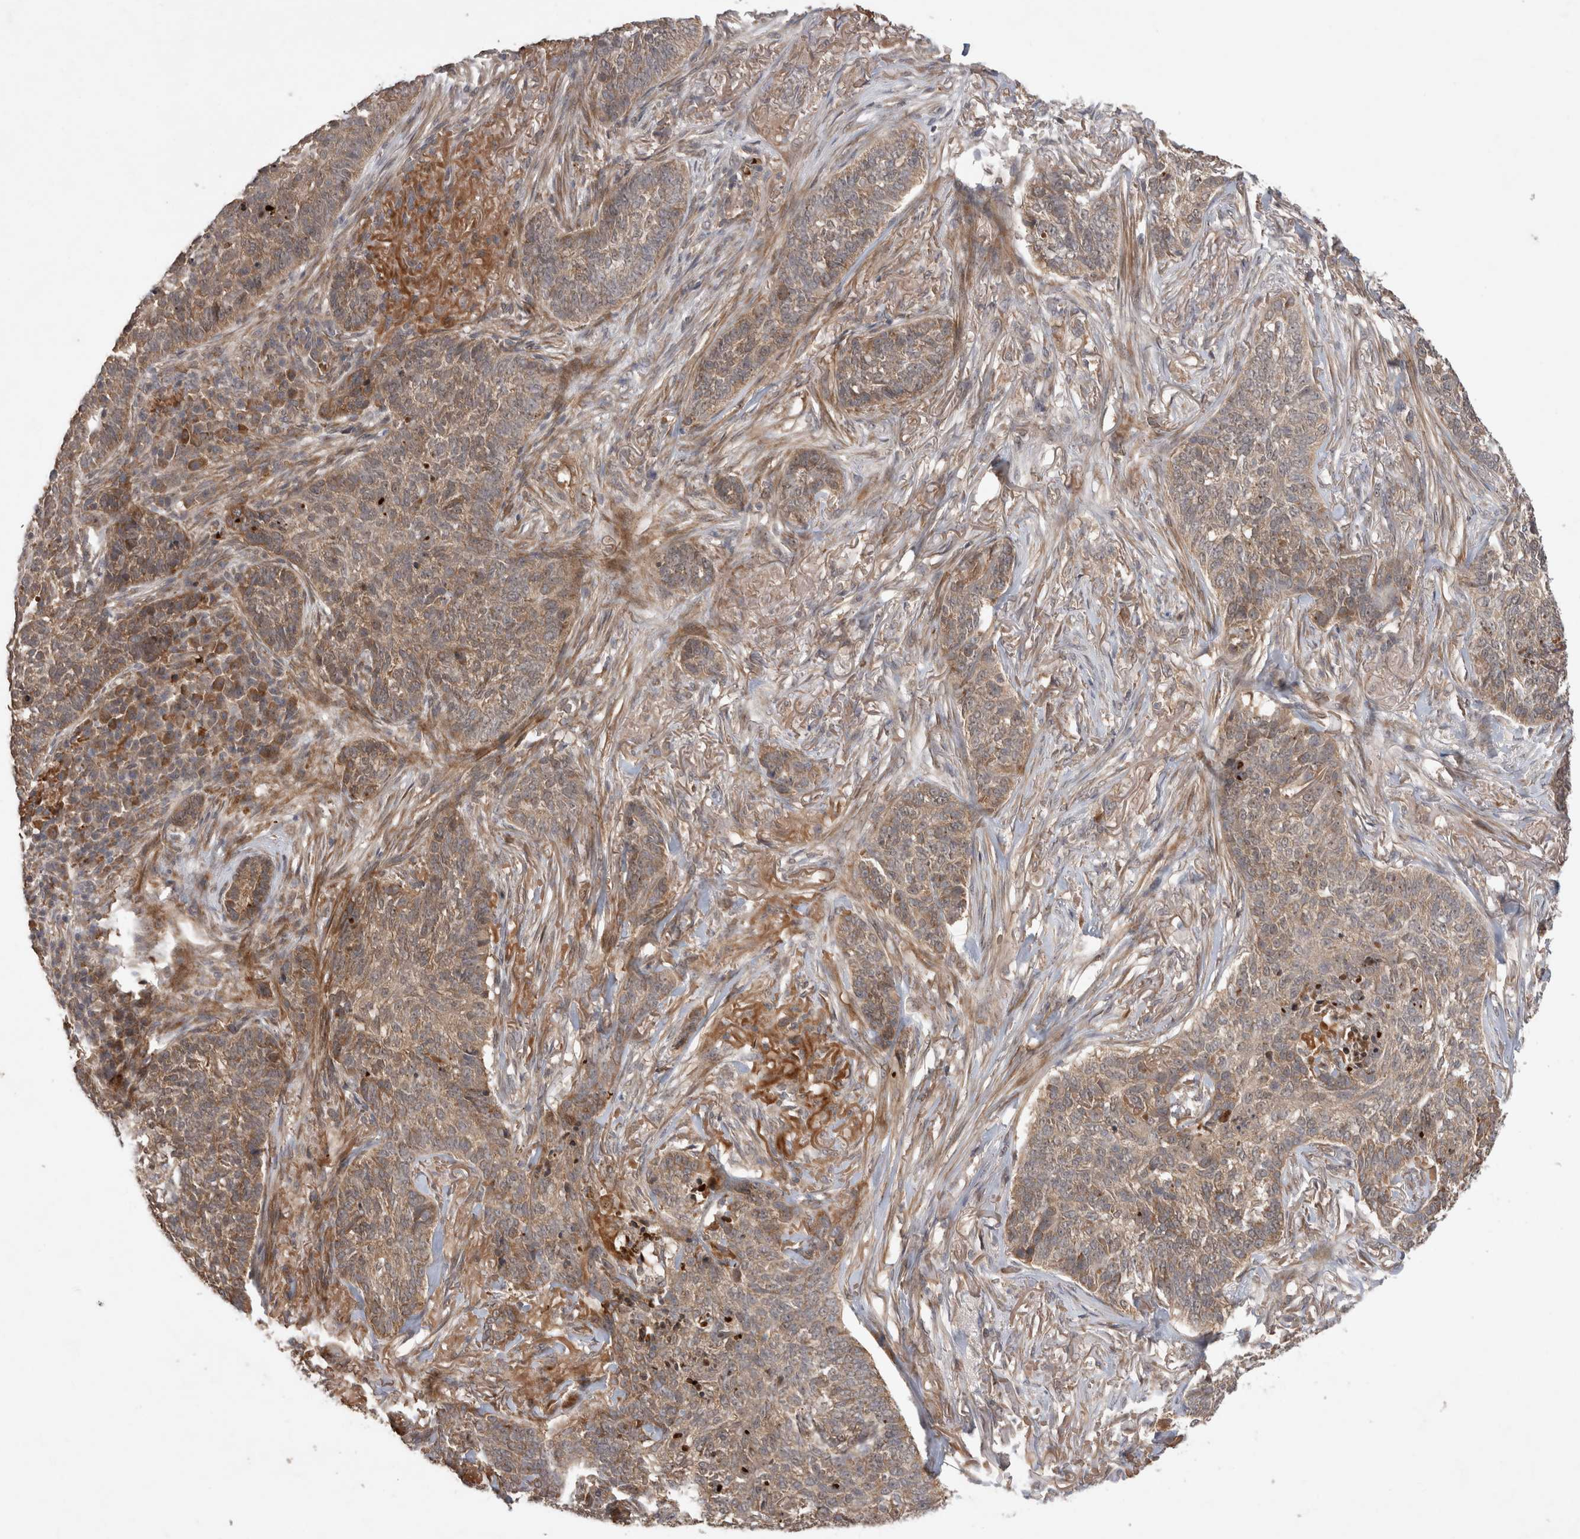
{"staining": {"intensity": "weak", "quantity": ">75%", "location": "cytoplasmic/membranous"}, "tissue": "skin cancer", "cell_type": "Tumor cells", "image_type": "cancer", "snomed": [{"axis": "morphology", "description": "Basal cell carcinoma"}, {"axis": "topography", "description": "Skin"}], "caption": "Immunohistochemistry (DAB) staining of human skin basal cell carcinoma exhibits weak cytoplasmic/membranous protein expression in about >75% of tumor cells. (IHC, brightfield microscopy, high magnification).", "gene": "FAM221A", "patient": {"sex": "male", "age": 85}}